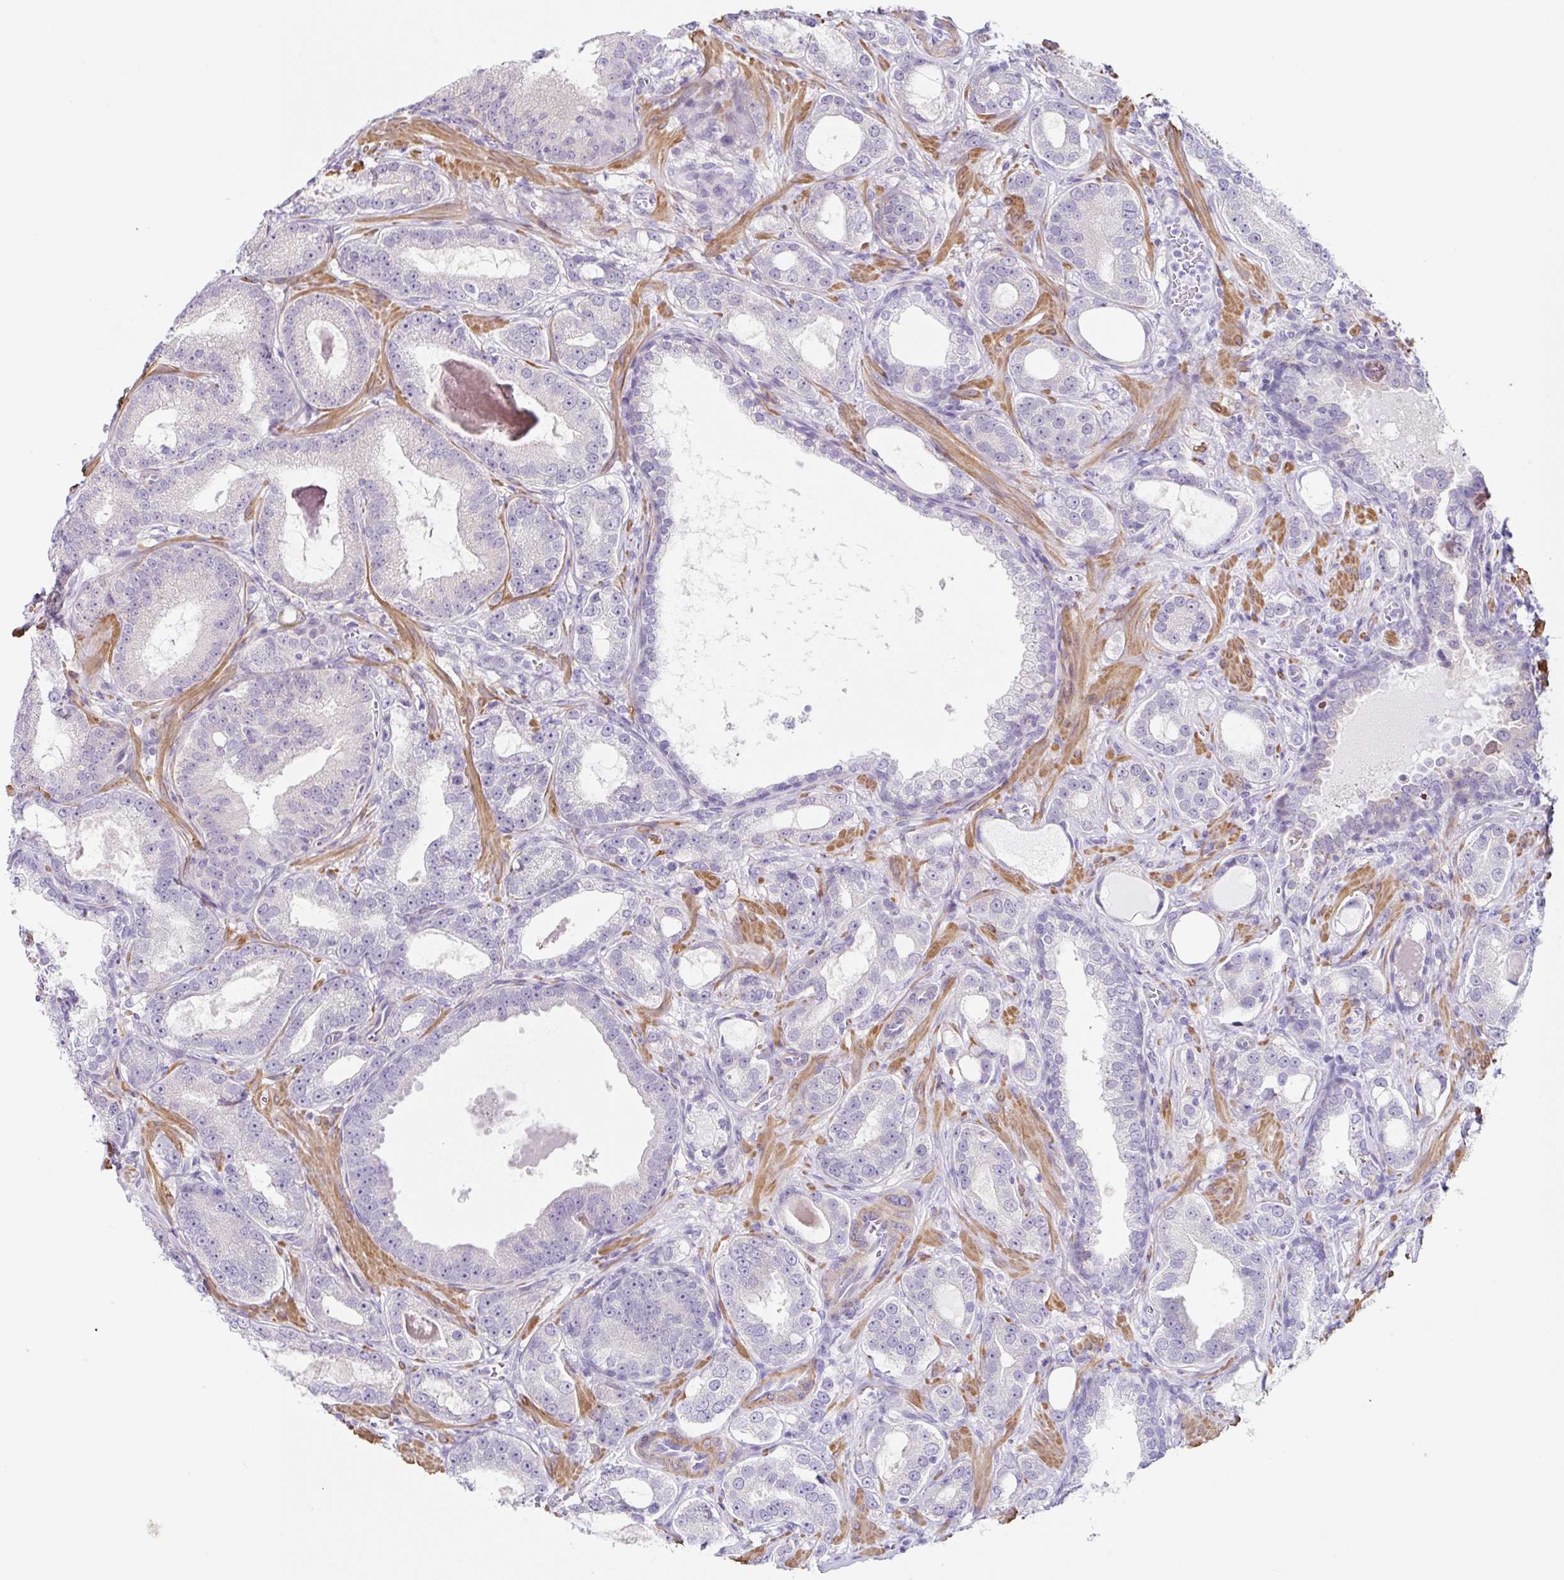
{"staining": {"intensity": "negative", "quantity": "none", "location": "none"}, "tissue": "prostate cancer", "cell_type": "Tumor cells", "image_type": "cancer", "snomed": [{"axis": "morphology", "description": "Adenocarcinoma, High grade"}, {"axis": "topography", "description": "Prostate"}], "caption": "Tumor cells show no significant expression in adenocarcinoma (high-grade) (prostate).", "gene": "DCAF17", "patient": {"sex": "male", "age": 65}}